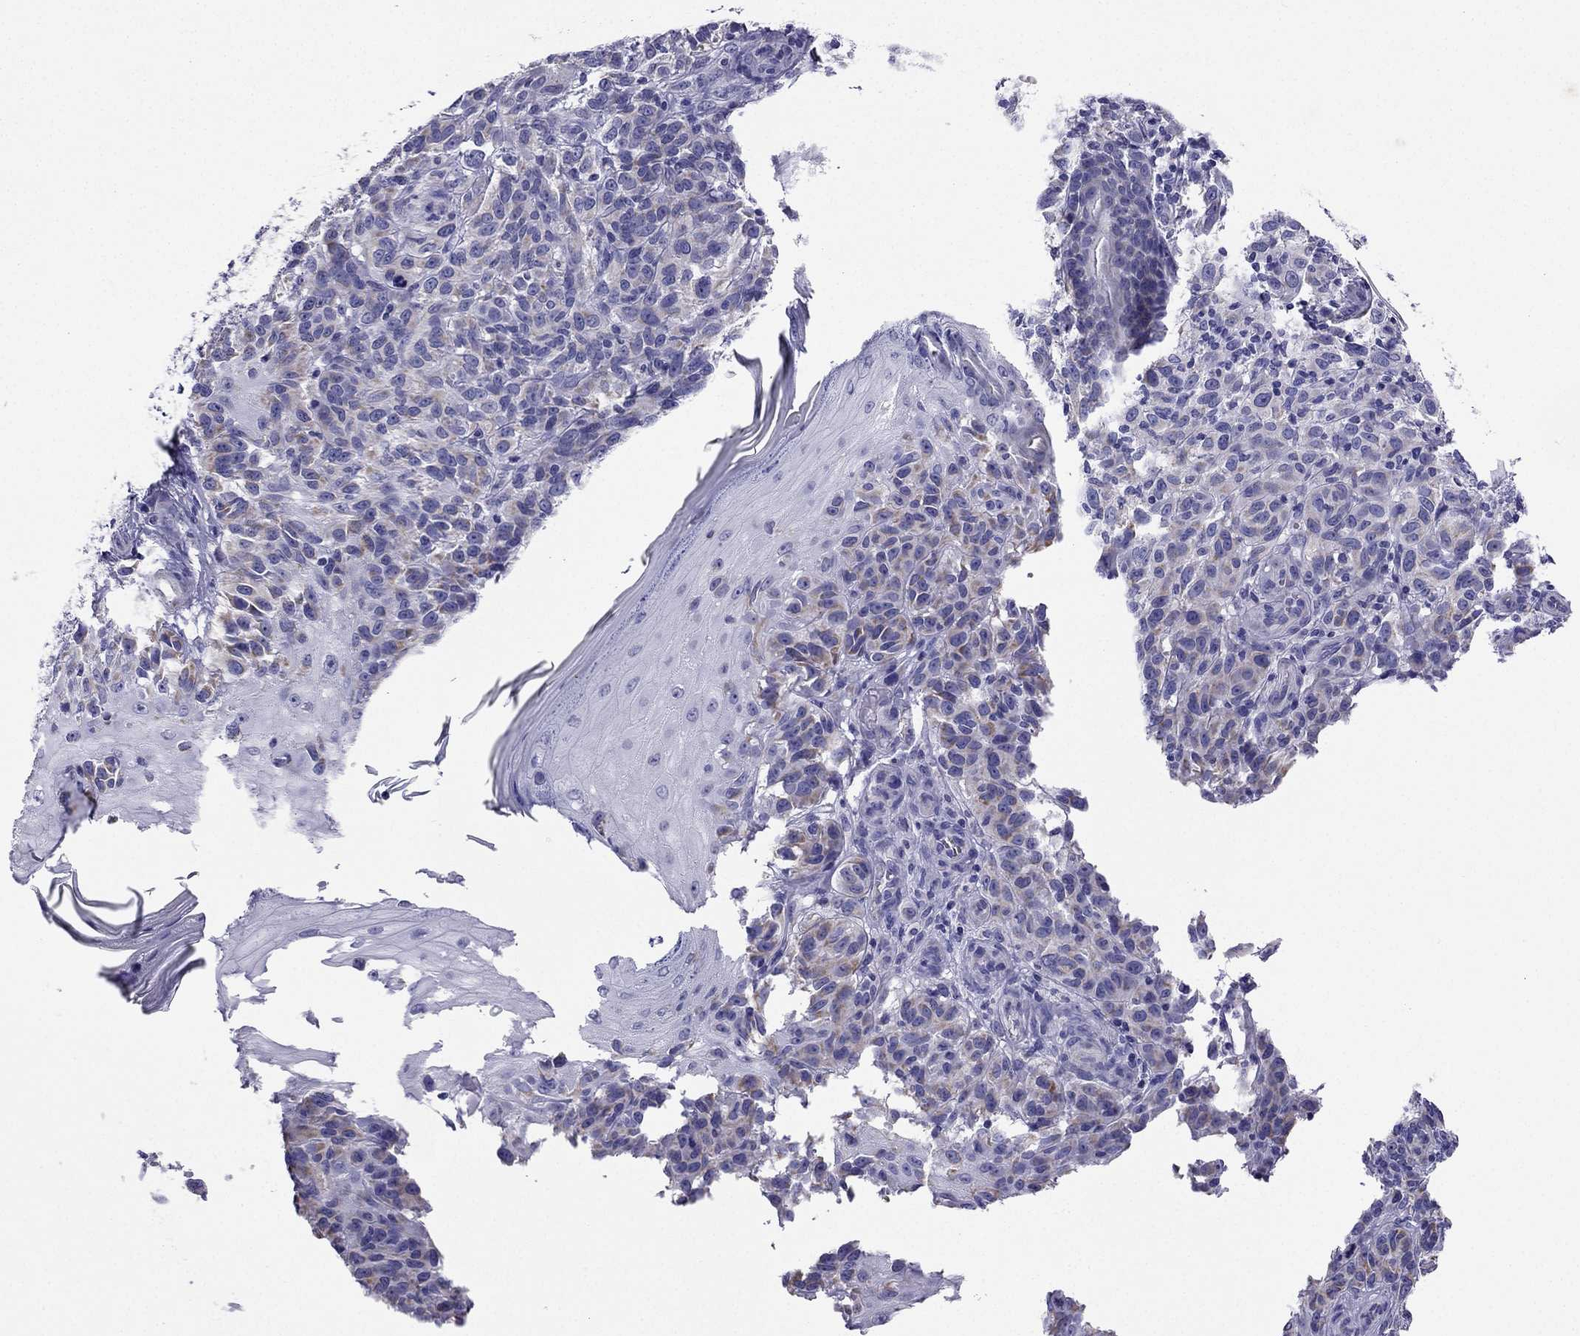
{"staining": {"intensity": "negative", "quantity": "none", "location": "none"}, "tissue": "melanoma", "cell_type": "Tumor cells", "image_type": "cancer", "snomed": [{"axis": "morphology", "description": "Malignant melanoma, NOS"}, {"axis": "topography", "description": "Skin"}], "caption": "This is an immunohistochemistry histopathology image of human melanoma. There is no positivity in tumor cells.", "gene": "KIF5A", "patient": {"sex": "female", "age": 53}}